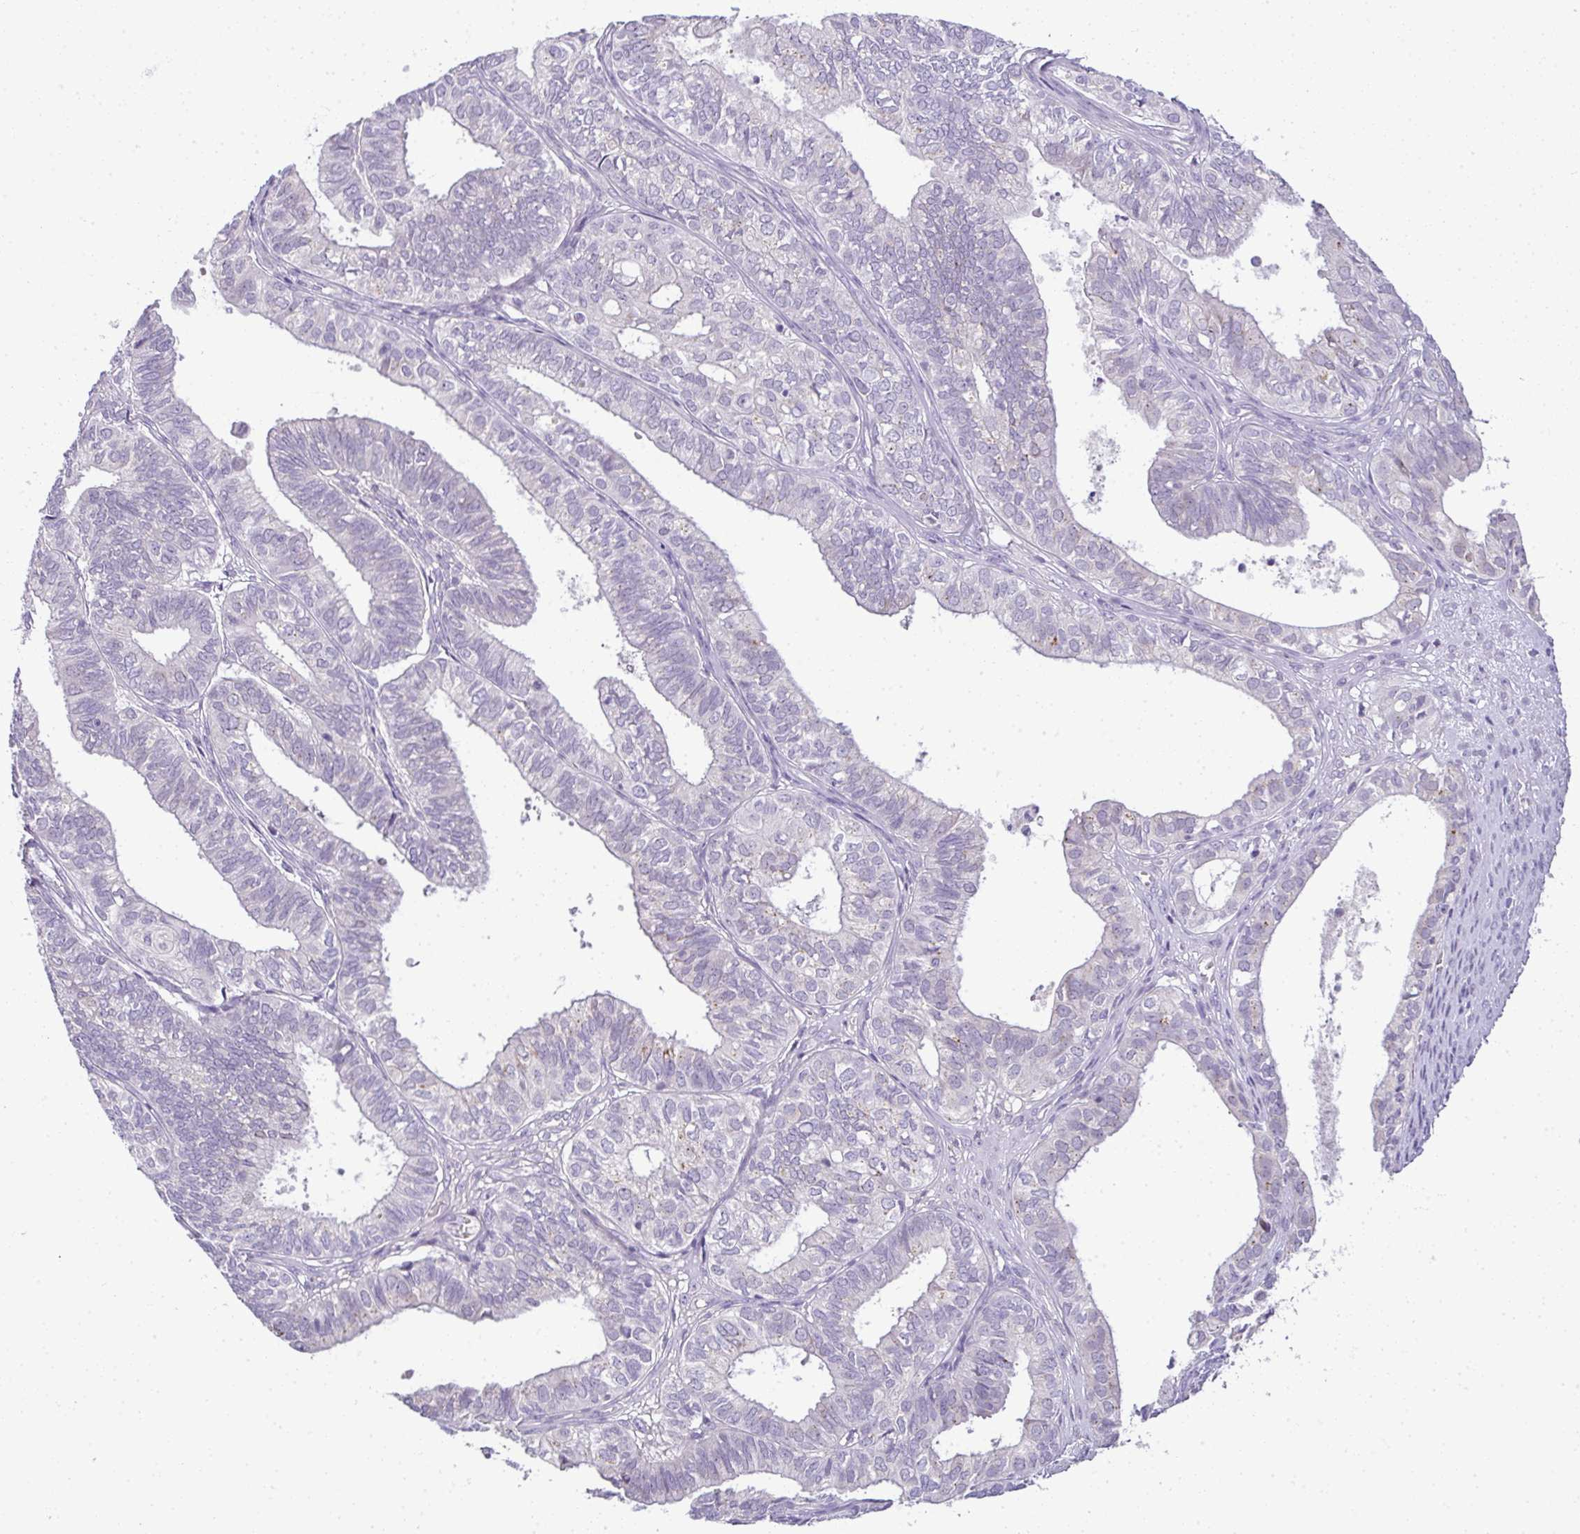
{"staining": {"intensity": "negative", "quantity": "none", "location": "none"}, "tissue": "ovarian cancer", "cell_type": "Tumor cells", "image_type": "cancer", "snomed": [{"axis": "morphology", "description": "Carcinoma, endometroid"}, {"axis": "topography", "description": "Ovary"}], "caption": "A photomicrograph of endometroid carcinoma (ovarian) stained for a protein demonstrates no brown staining in tumor cells.", "gene": "CMPK1", "patient": {"sex": "female", "age": 64}}